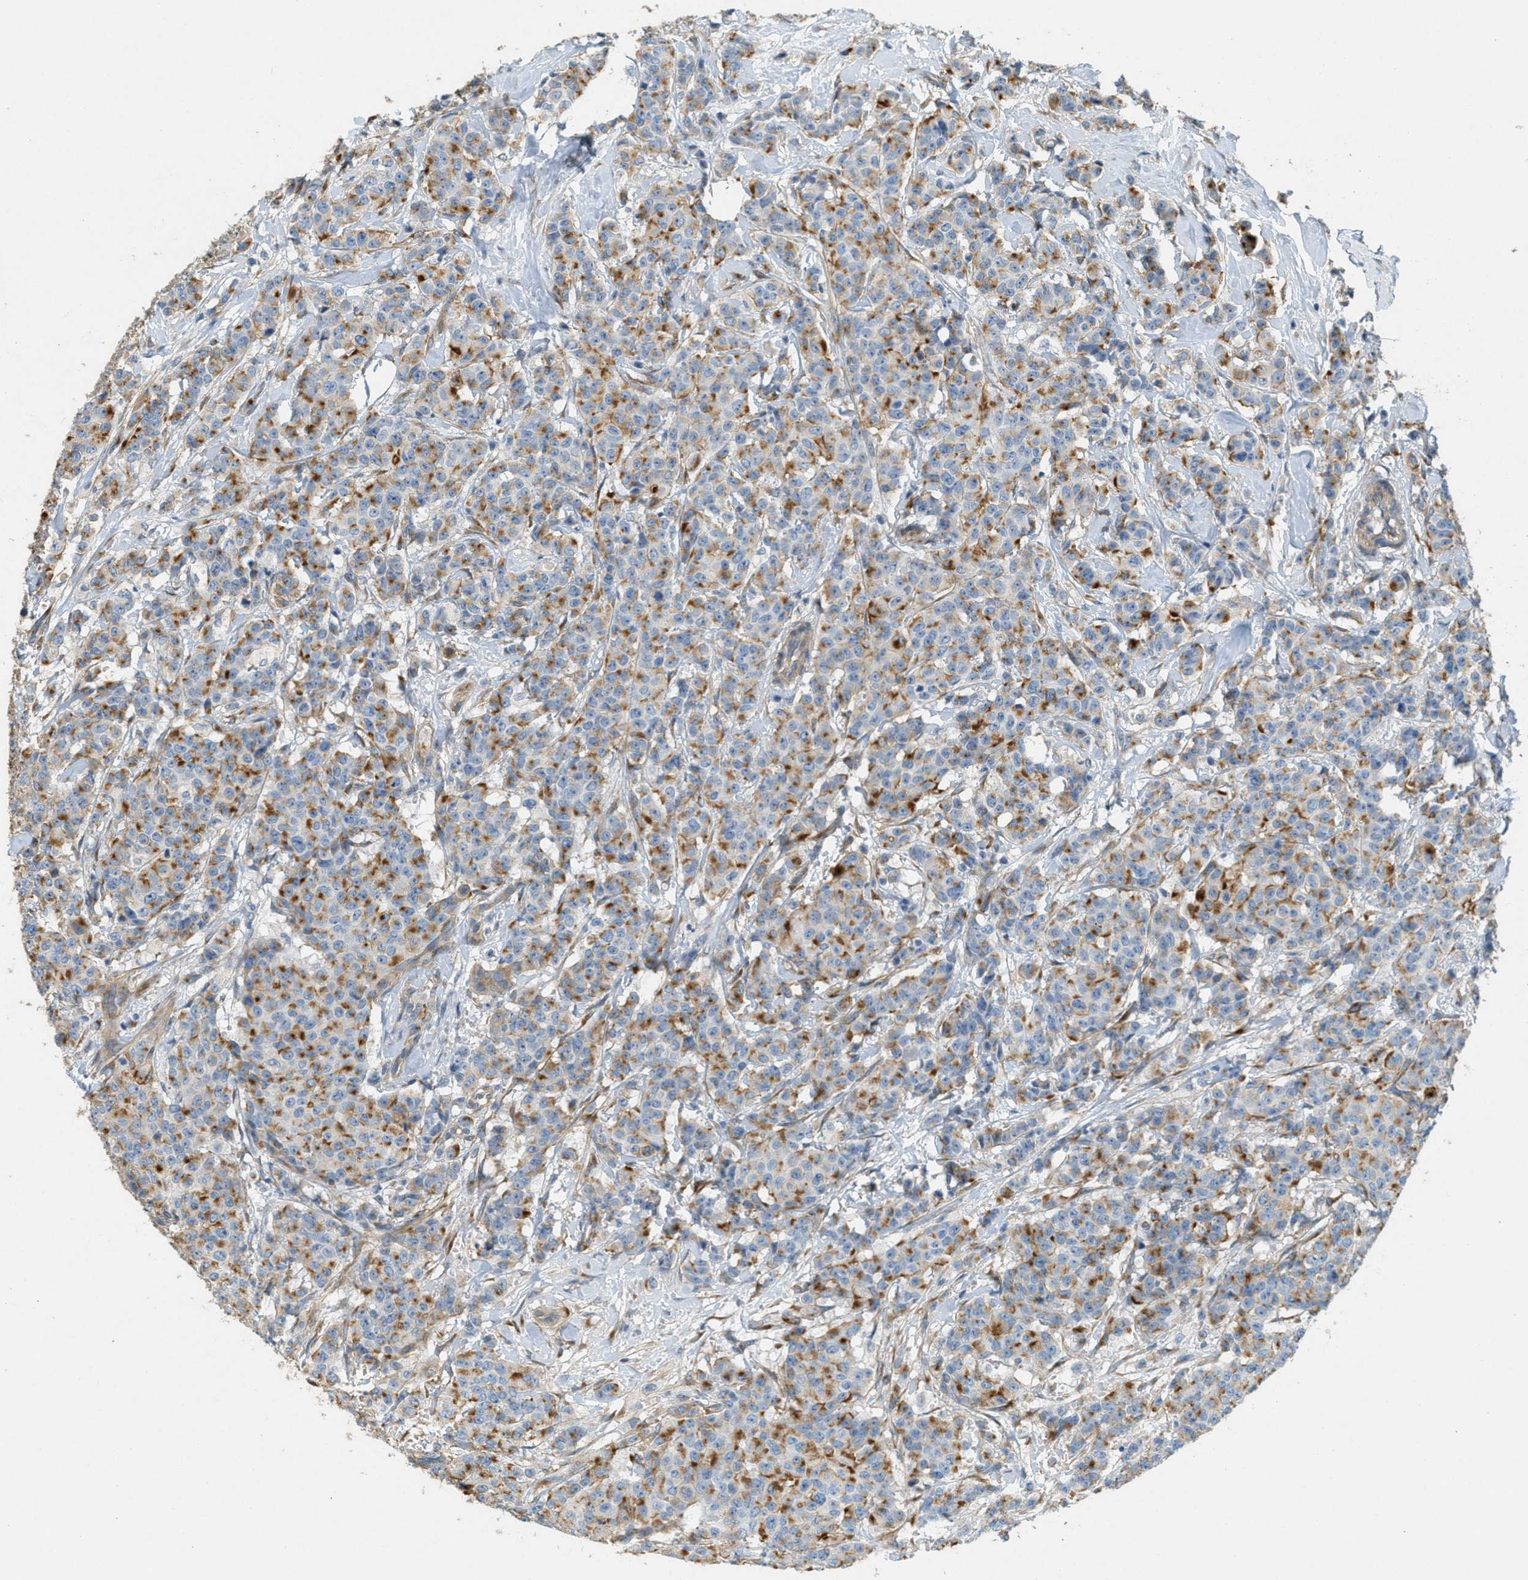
{"staining": {"intensity": "moderate", "quantity": ">75%", "location": "cytoplasmic/membranous"}, "tissue": "breast cancer", "cell_type": "Tumor cells", "image_type": "cancer", "snomed": [{"axis": "morphology", "description": "Normal tissue, NOS"}, {"axis": "morphology", "description": "Duct carcinoma"}, {"axis": "topography", "description": "Breast"}], "caption": "IHC (DAB (3,3'-diaminobenzidine)) staining of human breast cancer shows moderate cytoplasmic/membranous protein positivity in about >75% of tumor cells. The staining is performed using DAB (3,3'-diaminobenzidine) brown chromogen to label protein expression. The nuclei are counter-stained blue using hematoxylin.", "gene": "ADCY5", "patient": {"sex": "female", "age": 40}}